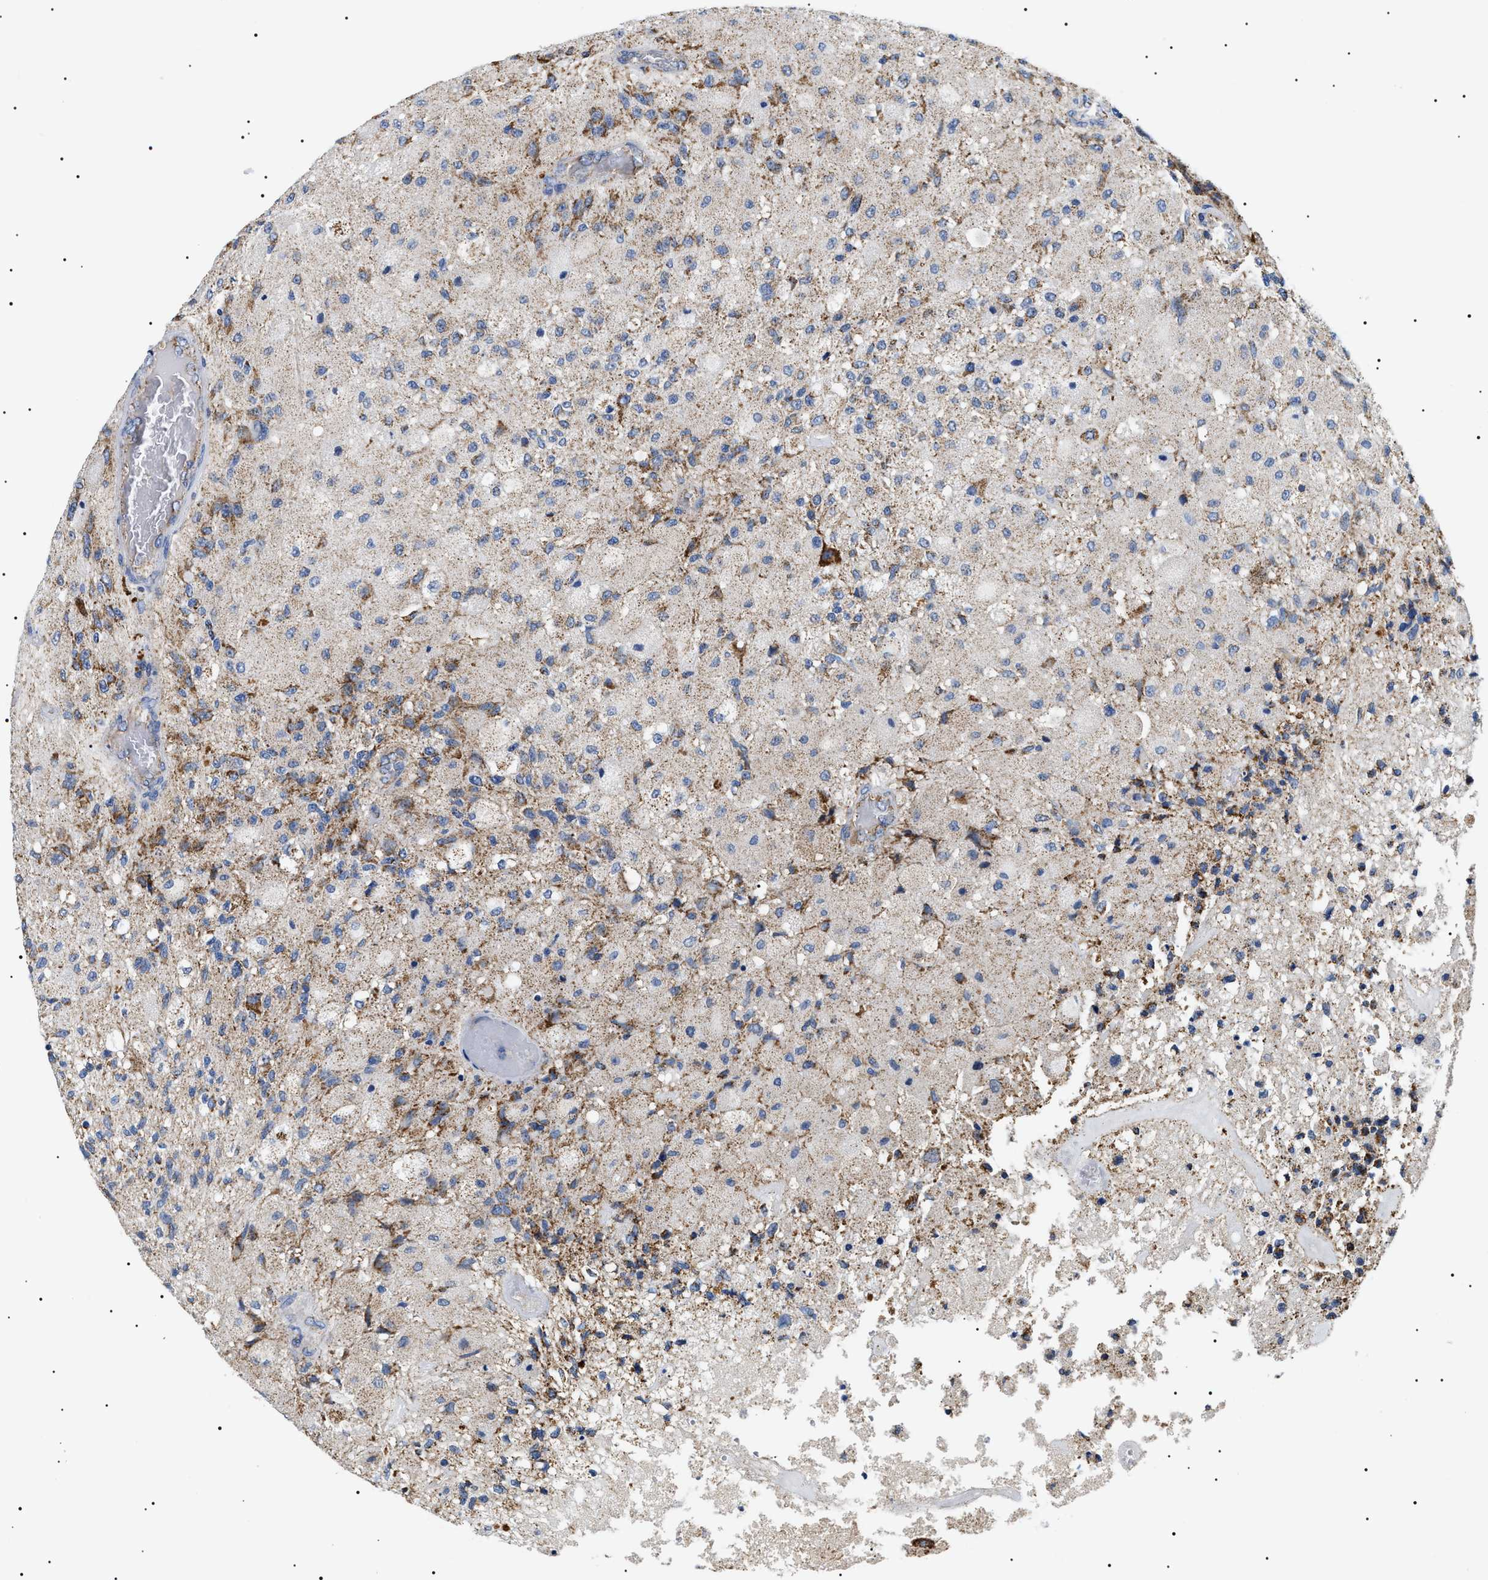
{"staining": {"intensity": "negative", "quantity": "none", "location": "none"}, "tissue": "glioma", "cell_type": "Tumor cells", "image_type": "cancer", "snomed": [{"axis": "morphology", "description": "Normal tissue, NOS"}, {"axis": "morphology", "description": "Glioma, malignant, High grade"}, {"axis": "topography", "description": "Cerebral cortex"}], "caption": "A high-resolution micrograph shows immunohistochemistry staining of glioma, which shows no significant staining in tumor cells.", "gene": "OXSM", "patient": {"sex": "male", "age": 77}}